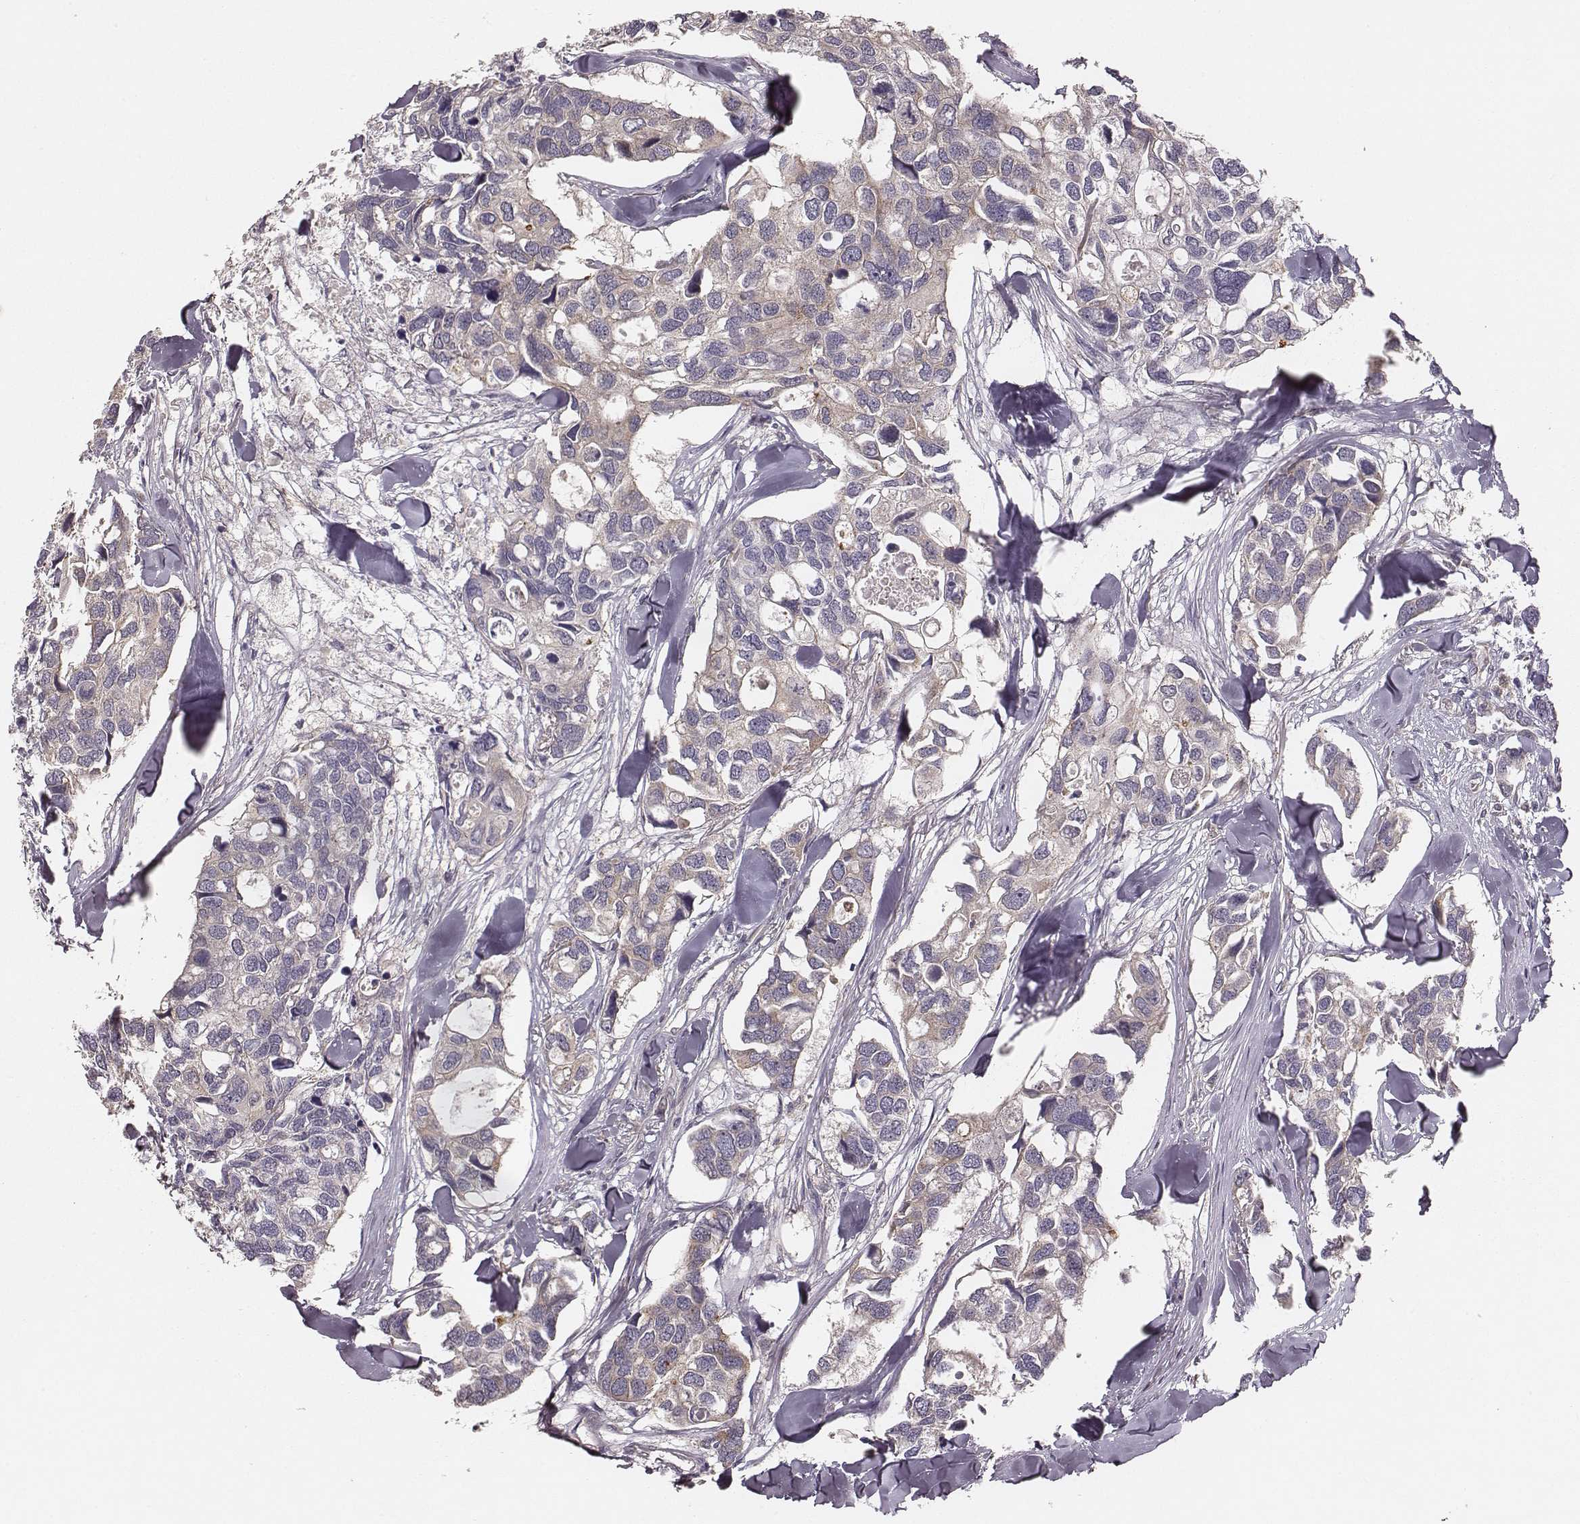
{"staining": {"intensity": "weak", "quantity": "<25%", "location": "cytoplasmic/membranous"}, "tissue": "breast cancer", "cell_type": "Tumor cells", "image_type": "cancer", "snomed": [{"axis": "morphology", "description": "Duct carcinoma"}, {"axis": "topography", "description": "Breast"}], "caption": "DAB immunohistochemical staining of breast cancer (invasive ductal carcinoma) demonstrates no significant expression in tumor cells.", "gene": "VPS26A", "patient": {"sex": "female", "age": 83}}